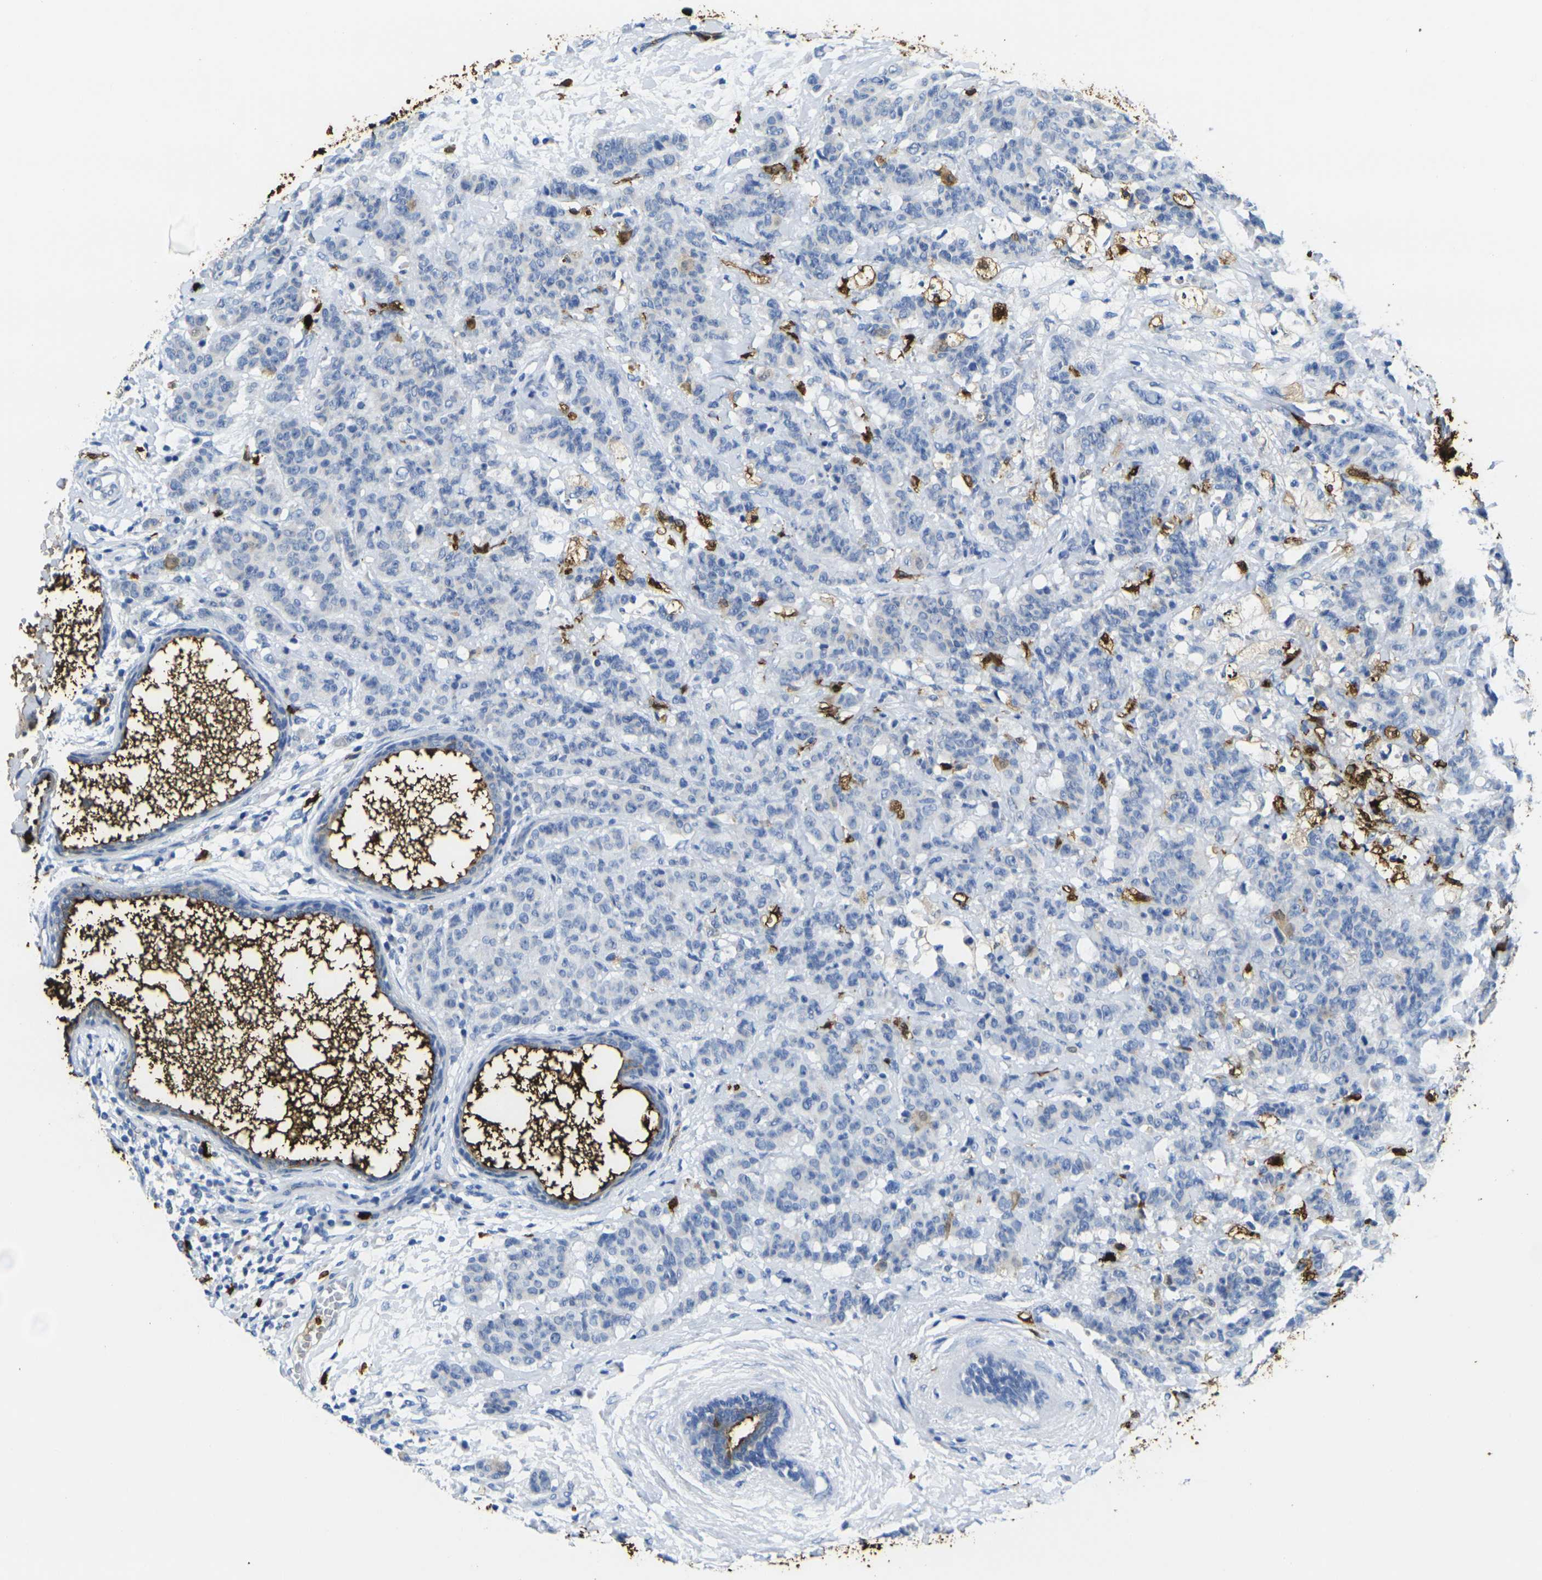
{"staining": {"intensity": "negative", "quantity": "none", "location": "none"}, "tissue": "breast cancer", "cell_type": "Tumor cells", "image_type": "cancer", "snomed": [{"axis": "morphology", "description": "Duct carcinoma"}, {"axis": "topography", "description": "Breast"}], "caption": "Immunohistochemical staining of infiltrating ductal carcinoma (breast) shows no significant positivity in tumor cells.", "gene": "S100A9", "patient": {"sex": "female", "age": 40}}